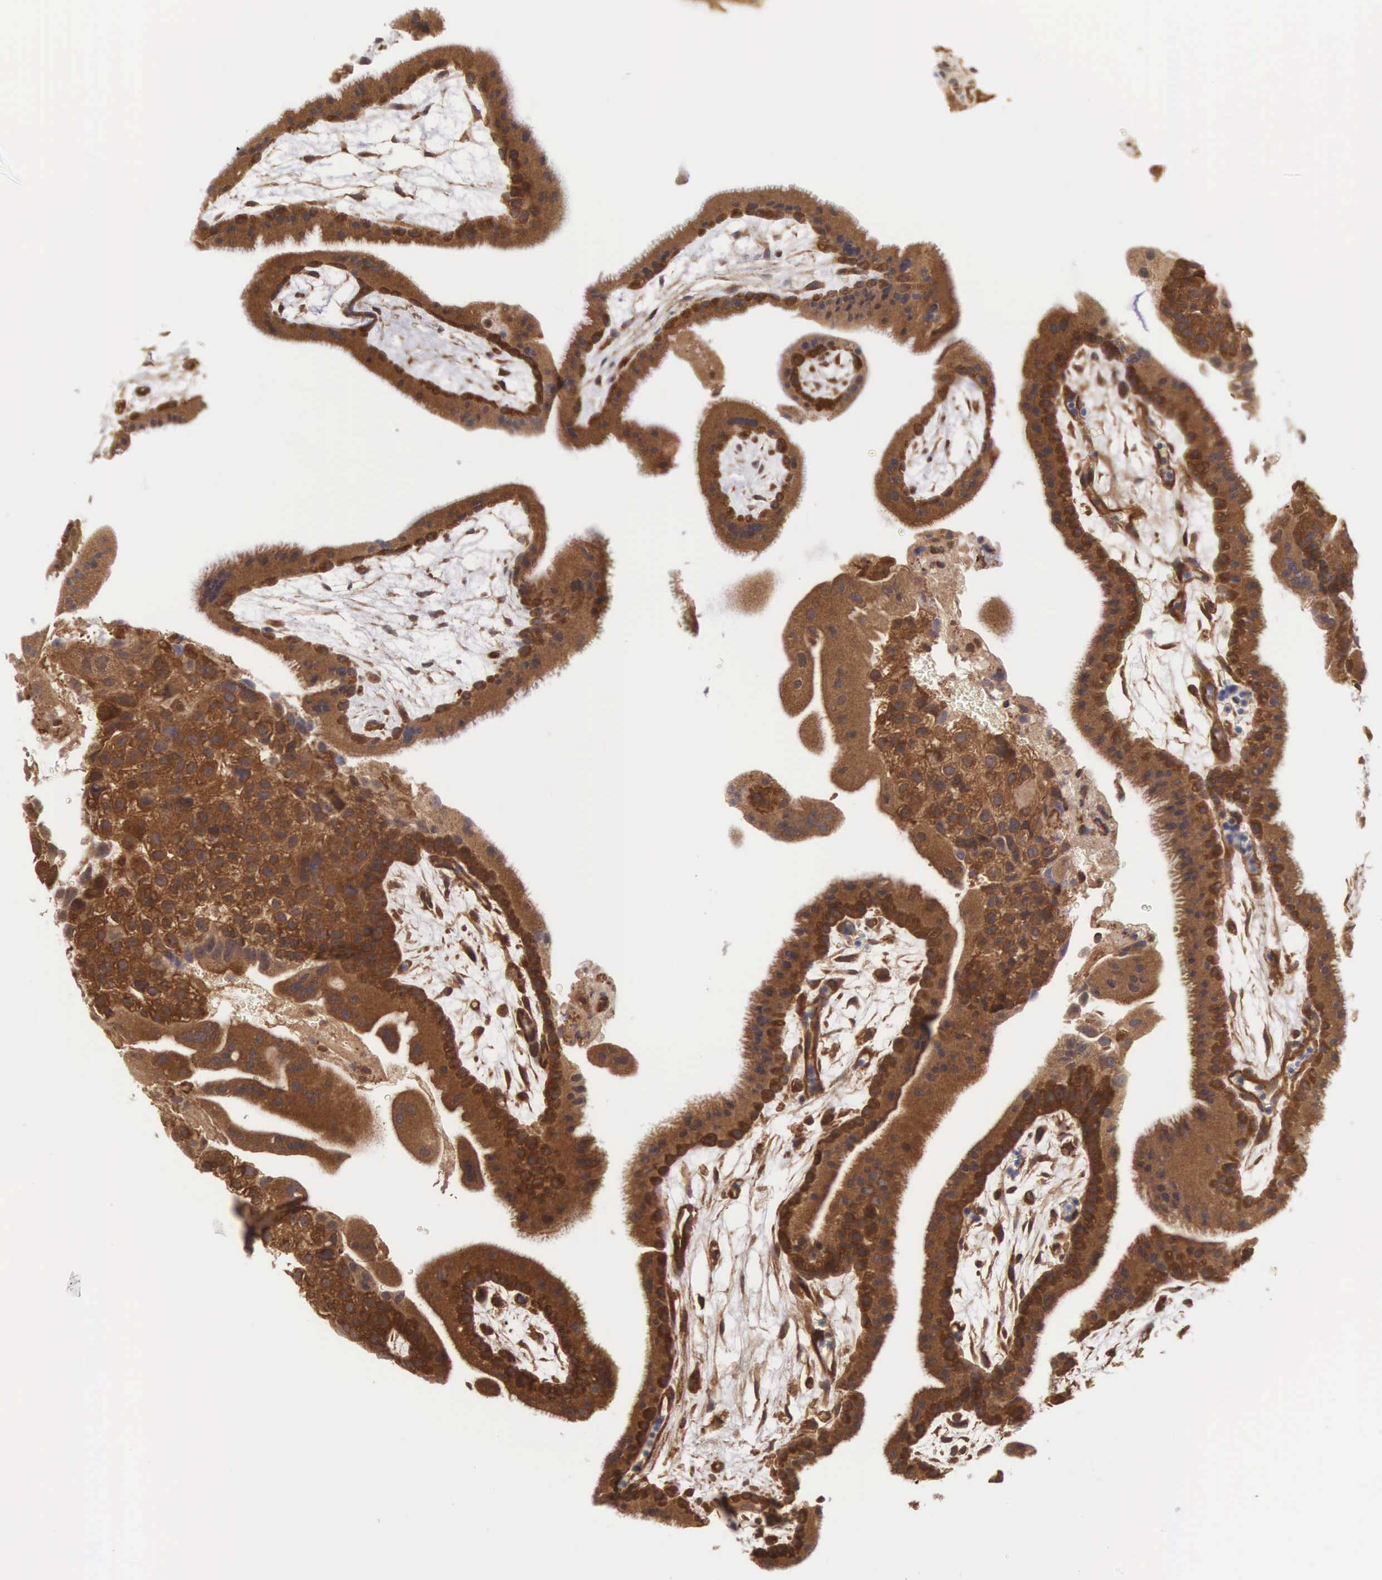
{"staining": {"intensity": "moderate", "quantity": ">75%", "location": "cytoplasmic/membranous"}, "tissue": "placenta", "cell_type": "Decidual cells", "image_type": "normal", "snomed": [{"axis": "morphology", "description": "Normal tissue, NOS"}, {"axis": "topography", "description": "Placenta"}], "caption": "A high-resolution photomicrograph shows immunohistochemistry staining of normal placenta, which reveals moderate cytoplasmic/membranous positivity in about >75% of decidual cells. Using DAB (brown) and hematoxylin (blue) stains, captured at high magnification using brightfield microscopy.", "gene": "DHRS1", "patient": {"sex": "female", "age": 19}}